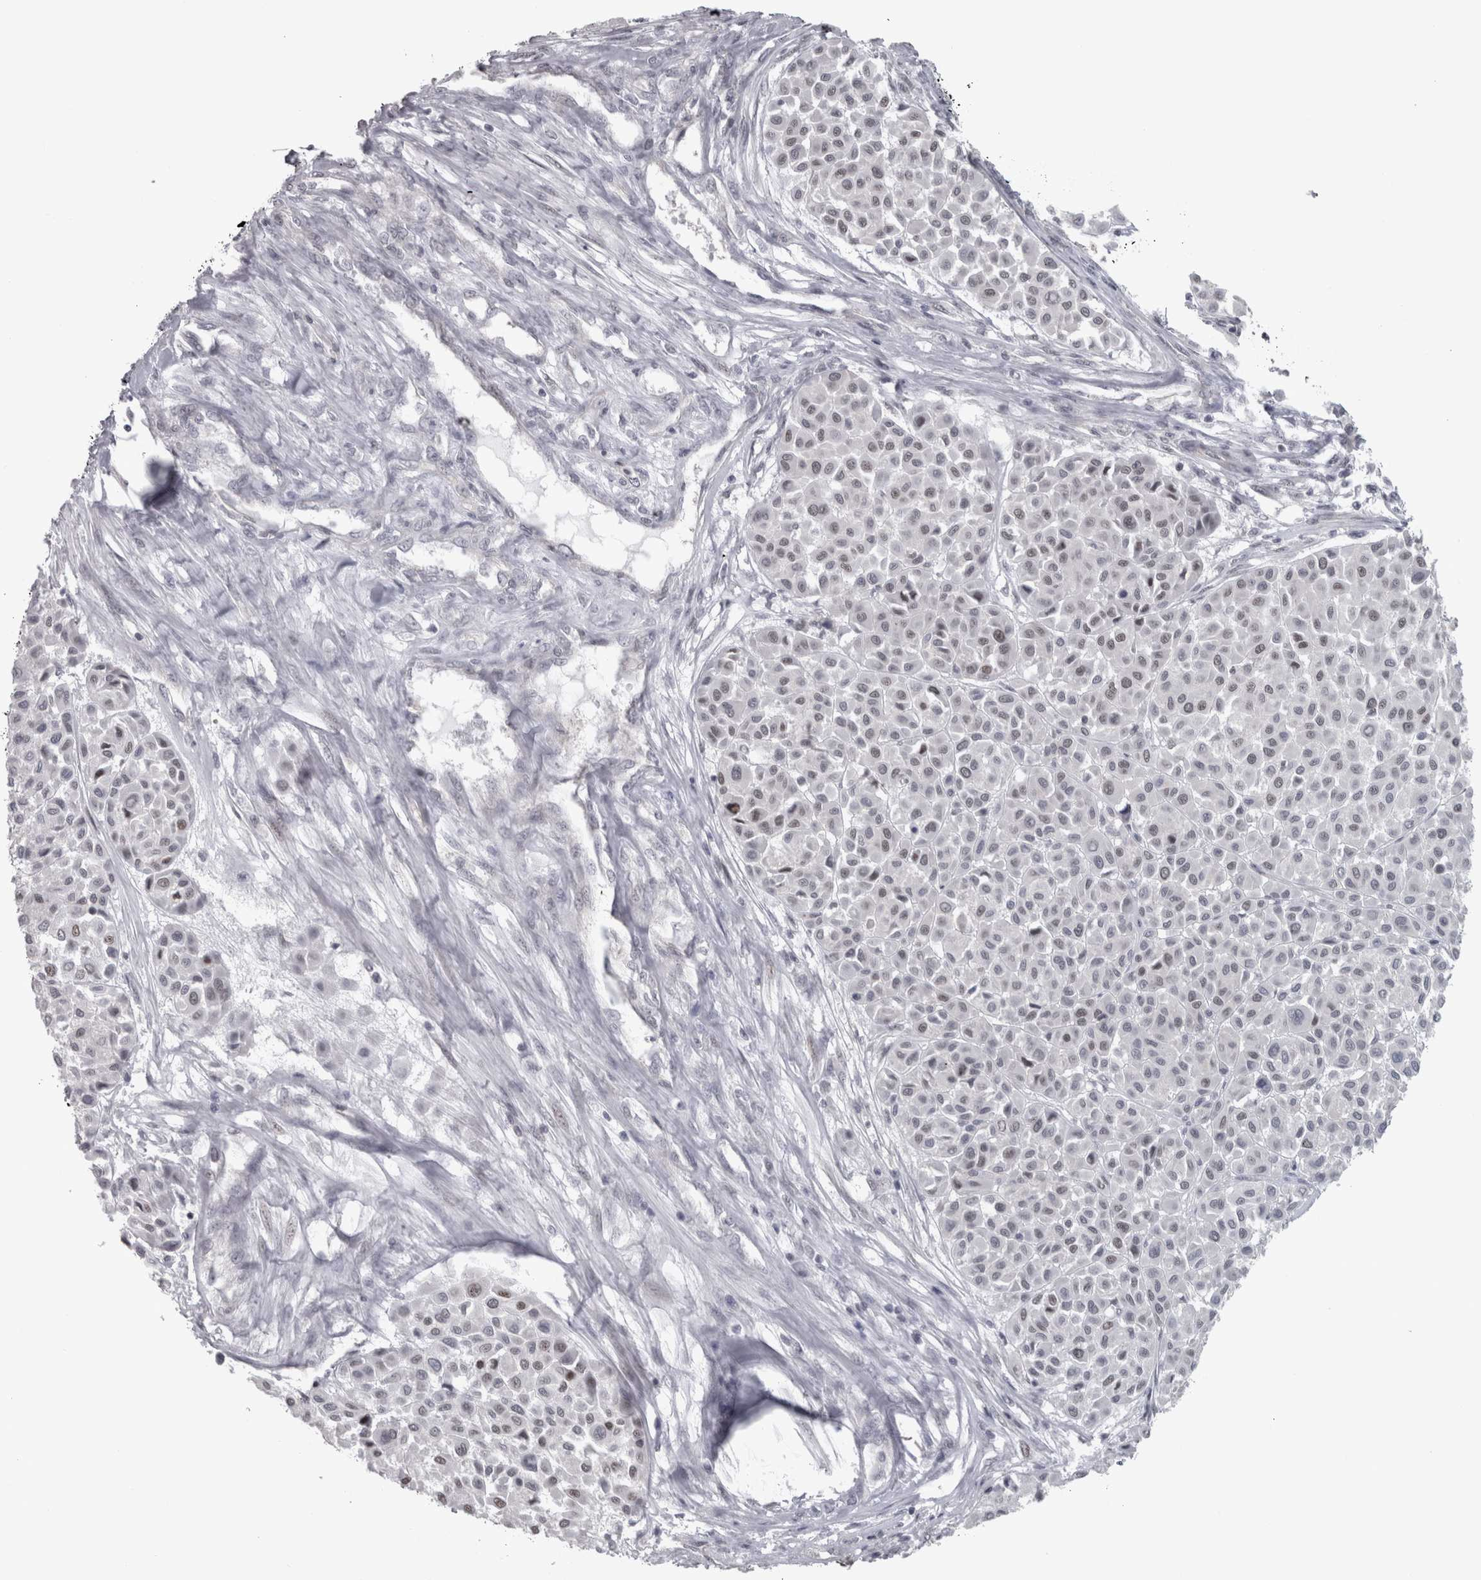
{"staining": {"intensity": "weak", "quantity": "<25%", "location": "nuclear"}, "tissue": "melanoma", "cell_type": "Tumor cells", "image_type": "cancer", "snomed": [{"axis": "morphology", "description": "Malignant melanoma, Metastatic site"}, {"axis": "topography", "description": "Soft tissue"}], "caption": "Malignant melanoma (metastatic site) stained for a protein using immunohistochemistry (IHC) demonstrates no expression tumor cells.", "gene": "PPP1R12B", "patient": {"sex": "male", "age": 41}}